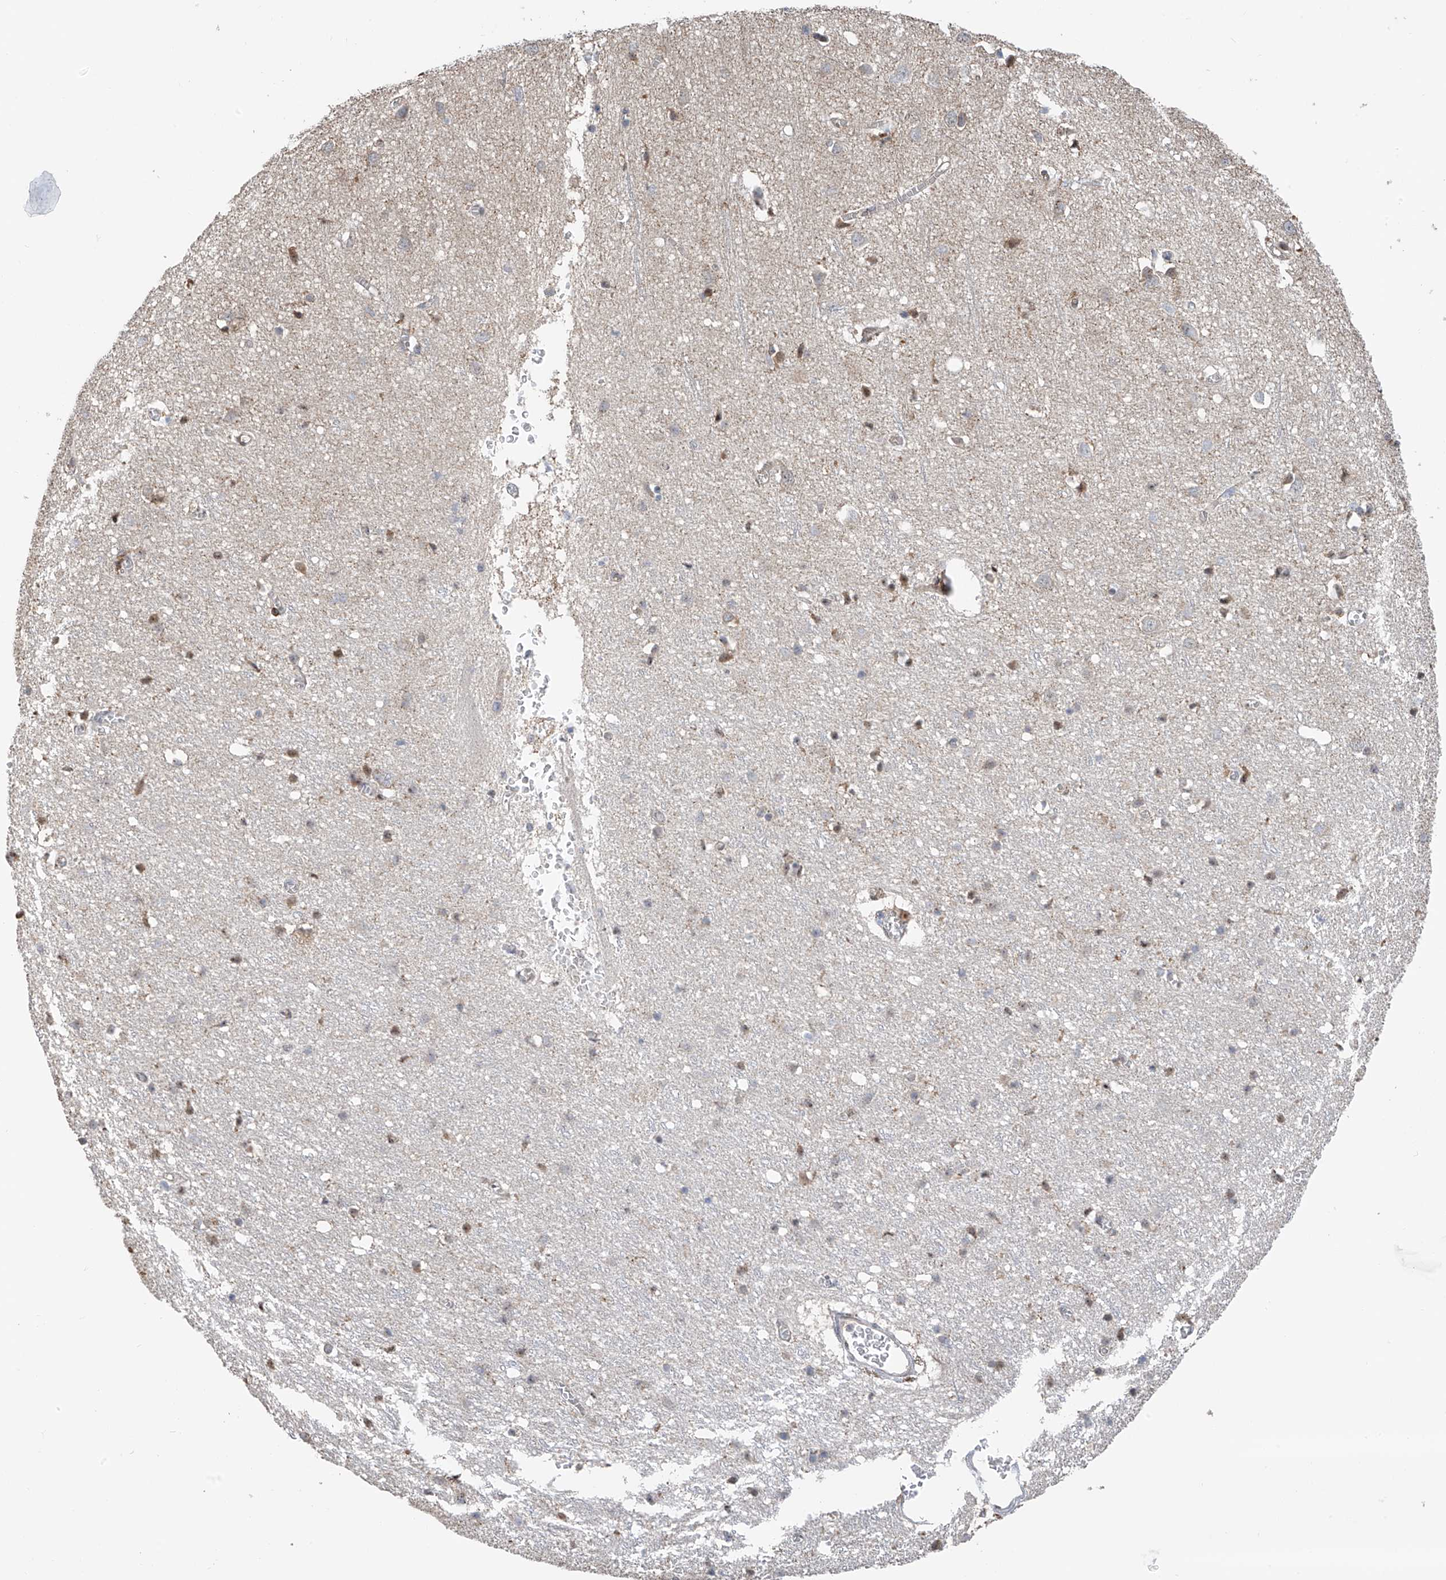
{"staining": {"intensity": "moderate", "quantity": "<25%", "location": "cytoplasmic/membranous"}, "tissue": "cerebral cortex", "cell_type": "Endothelial cells", "image_type": "normal", "snomed": [{"axis": "morphology", "description": "Normal tissue, NOS"}, {"axis": "topography", "description": "Cerebral cortex"}], "caption": "The micrograph reveals a brown stain indicating the presence of a protein in the cytoplasmic/membranous of endothelial cells in cerebral cortex.", "gene": "CHPF", "patient": {"sex": "female", "age": 64}}